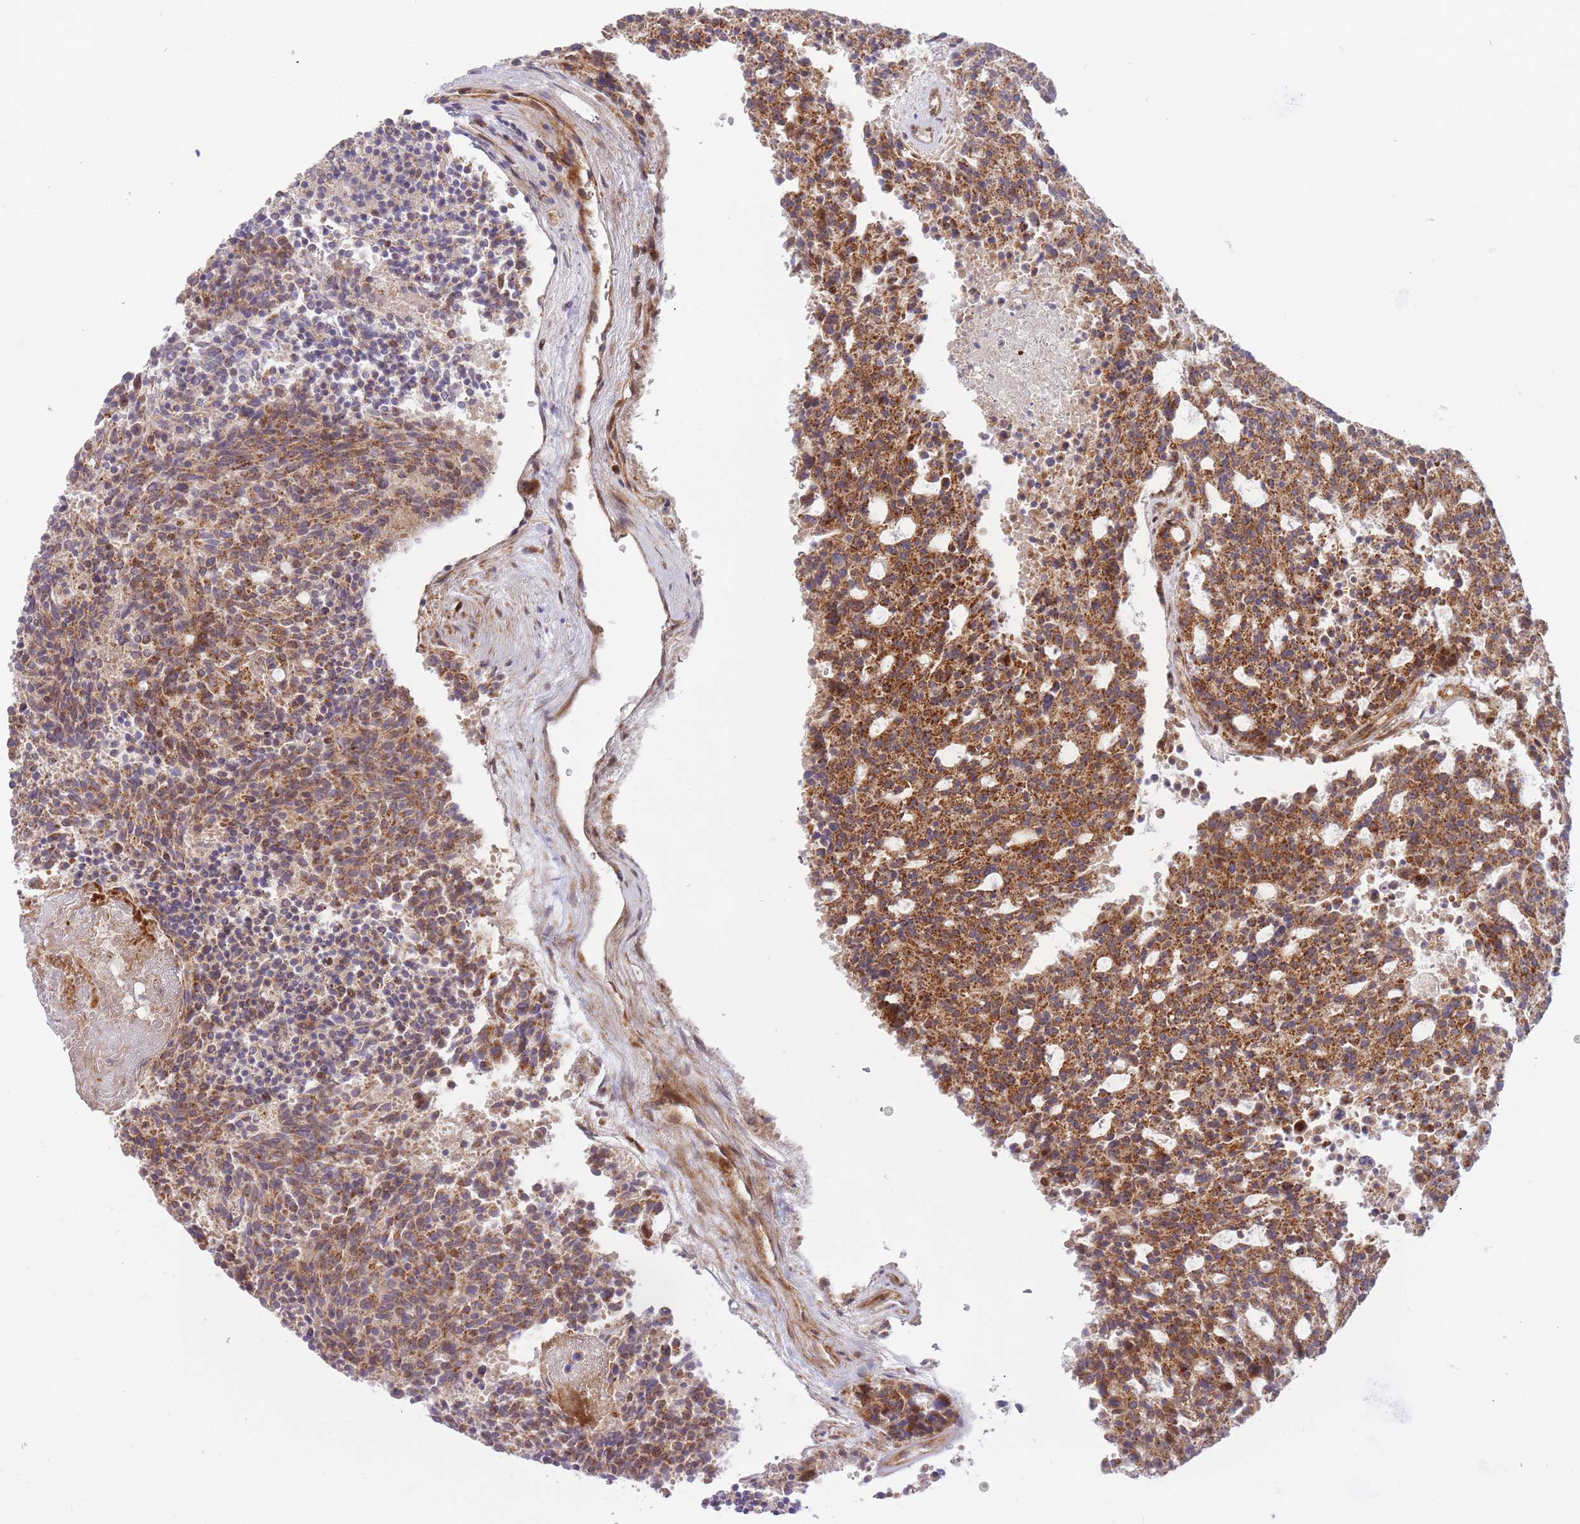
{"staining": {"intensity": "strong", "quantity": ">75%", "location": "cytoplasmic/membranous"}, "tissue": "carcinoid", "cell_type": "Tumor cells", "image_type": "cancer", "snomed": [{"axis": "morphology", "description": "Carcinoid, malignant, NOS"}, {"axis": "topography", "description": "Pancreas"}], "caption": "Carcinoid was stained to show a protein in brown. There is high levels of strong cytoplasmic/membranous staining in approximately >75% of tumor cells. (Brightfield microscopy of DAB IHC at high magnification).", "gene": "ATP5MC2", "patient": {"sex": "female", "age": 54}}